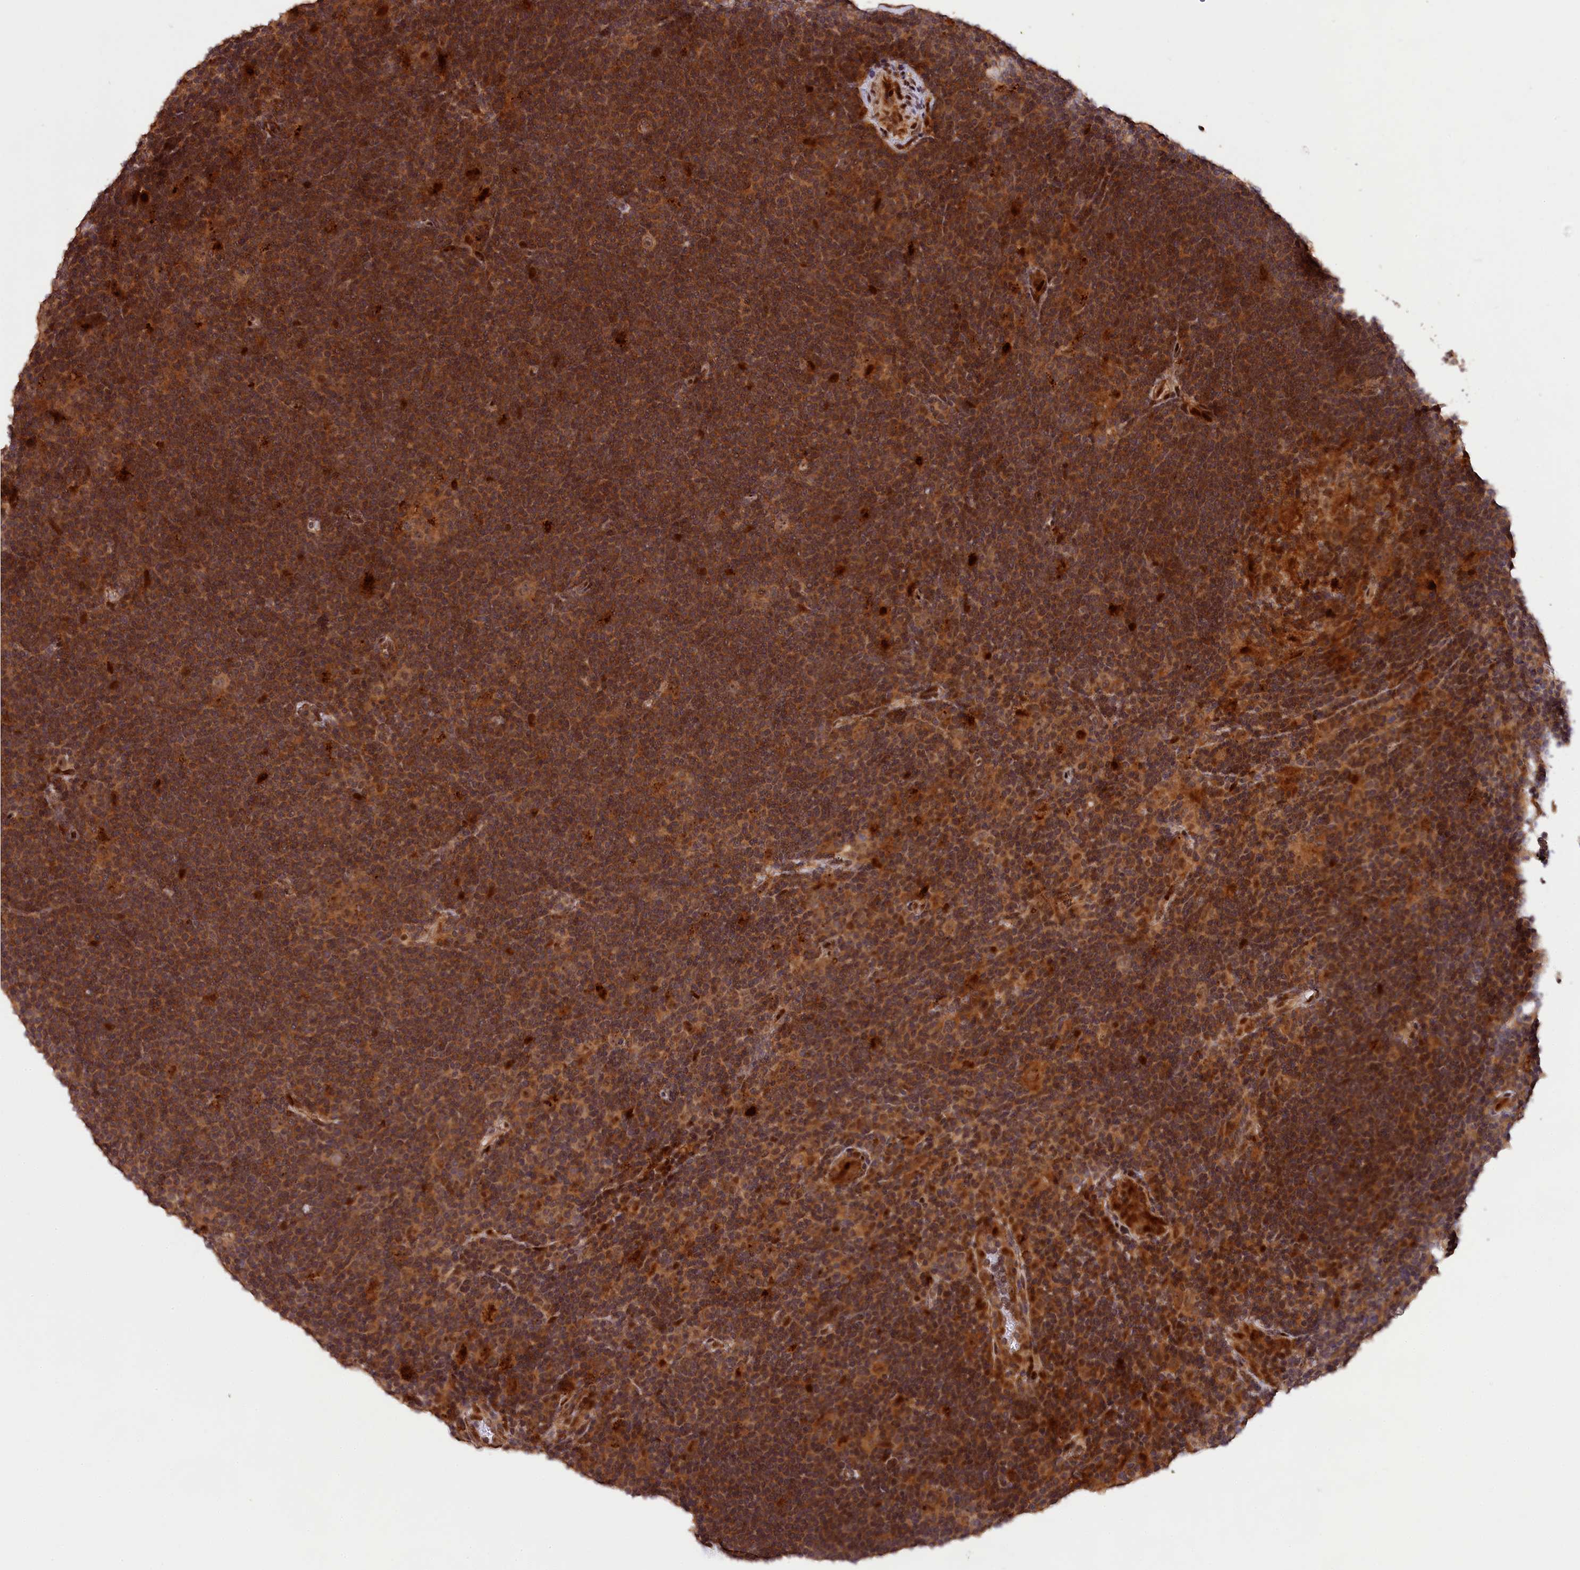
{"staining": {"intensity": "weak", "quantity": ">75%", "location": "cytoplasmic/membranous"}, "tissue": "lymphoma", "cell_type": "Tumor cells", "image_type": "cancer", "snomed": [{"axis": "morphology", "description": "Hodgkin's disease, NOS"}, {"axis": "topography", "description": "Lymph node"}], "caption": "The photomicrograph exhibits a brown stain indicating the presence of a protein in the cytoplasmic/membranous of tumor cells in Hodgkin's disease. (DAB IHC with brightfield microscopy, high magnification).", "gene": "PHAF1", "patient": {"sex": "female", "age": 57}}